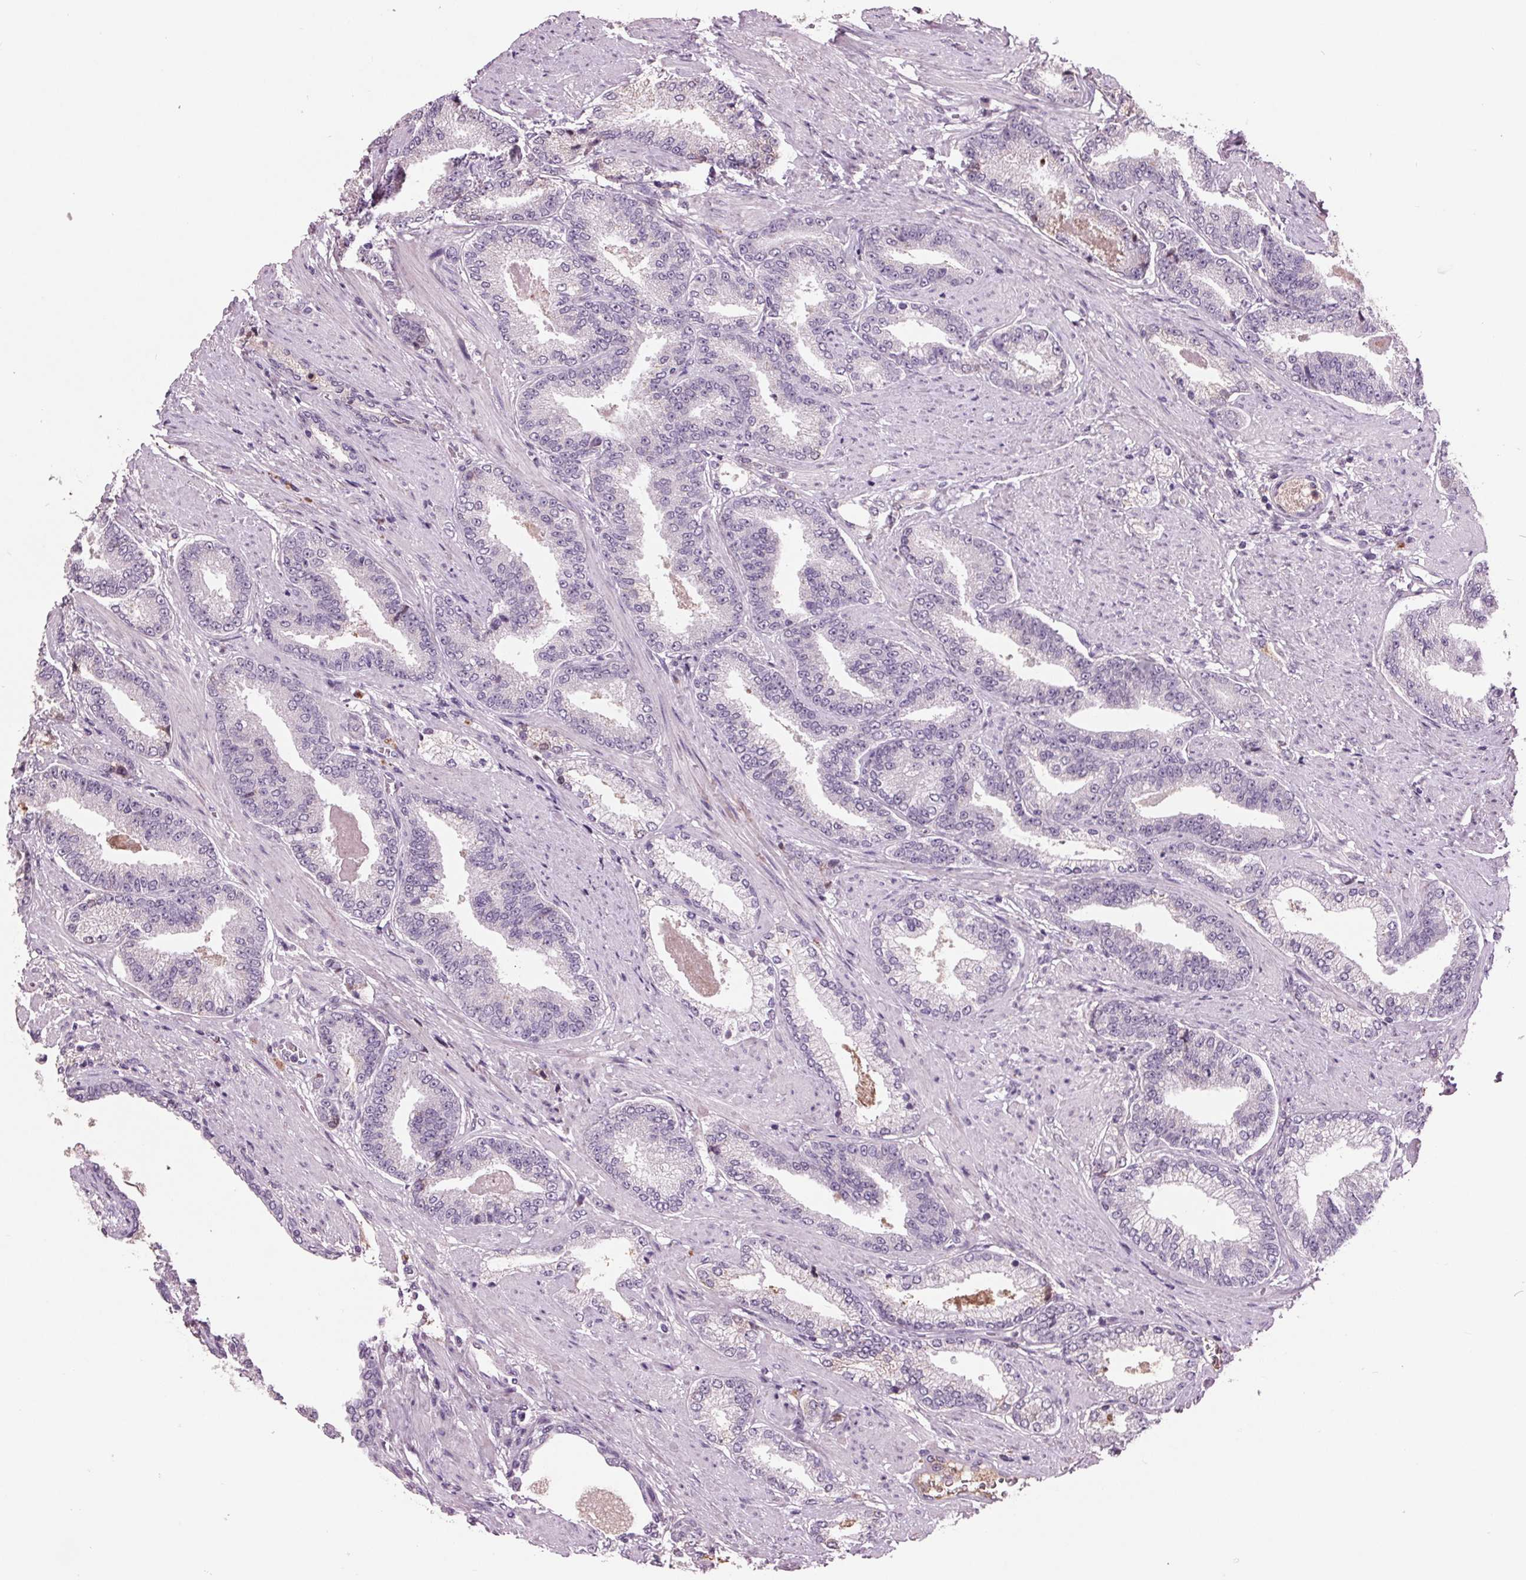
{"staining": {"intensity": "negative", "quantity": "none", "location": "none"}, "tissue": "prostate cancer", "cell_type": "Tumor cells", "image_type": "cancer", "snomed": [{"axis": "morphology", "description": "Adenocarcinoma, High grade"}, {"axis": "topography", "description": "Prostate and seminal vesicle, NOS"}], "caption": "The micrograph reveals no significant positivity in tumor cells of high-grade adenocarcinoma (prostate).", "gene": "C6", "patient": {"sex": "male", "age": 61}}